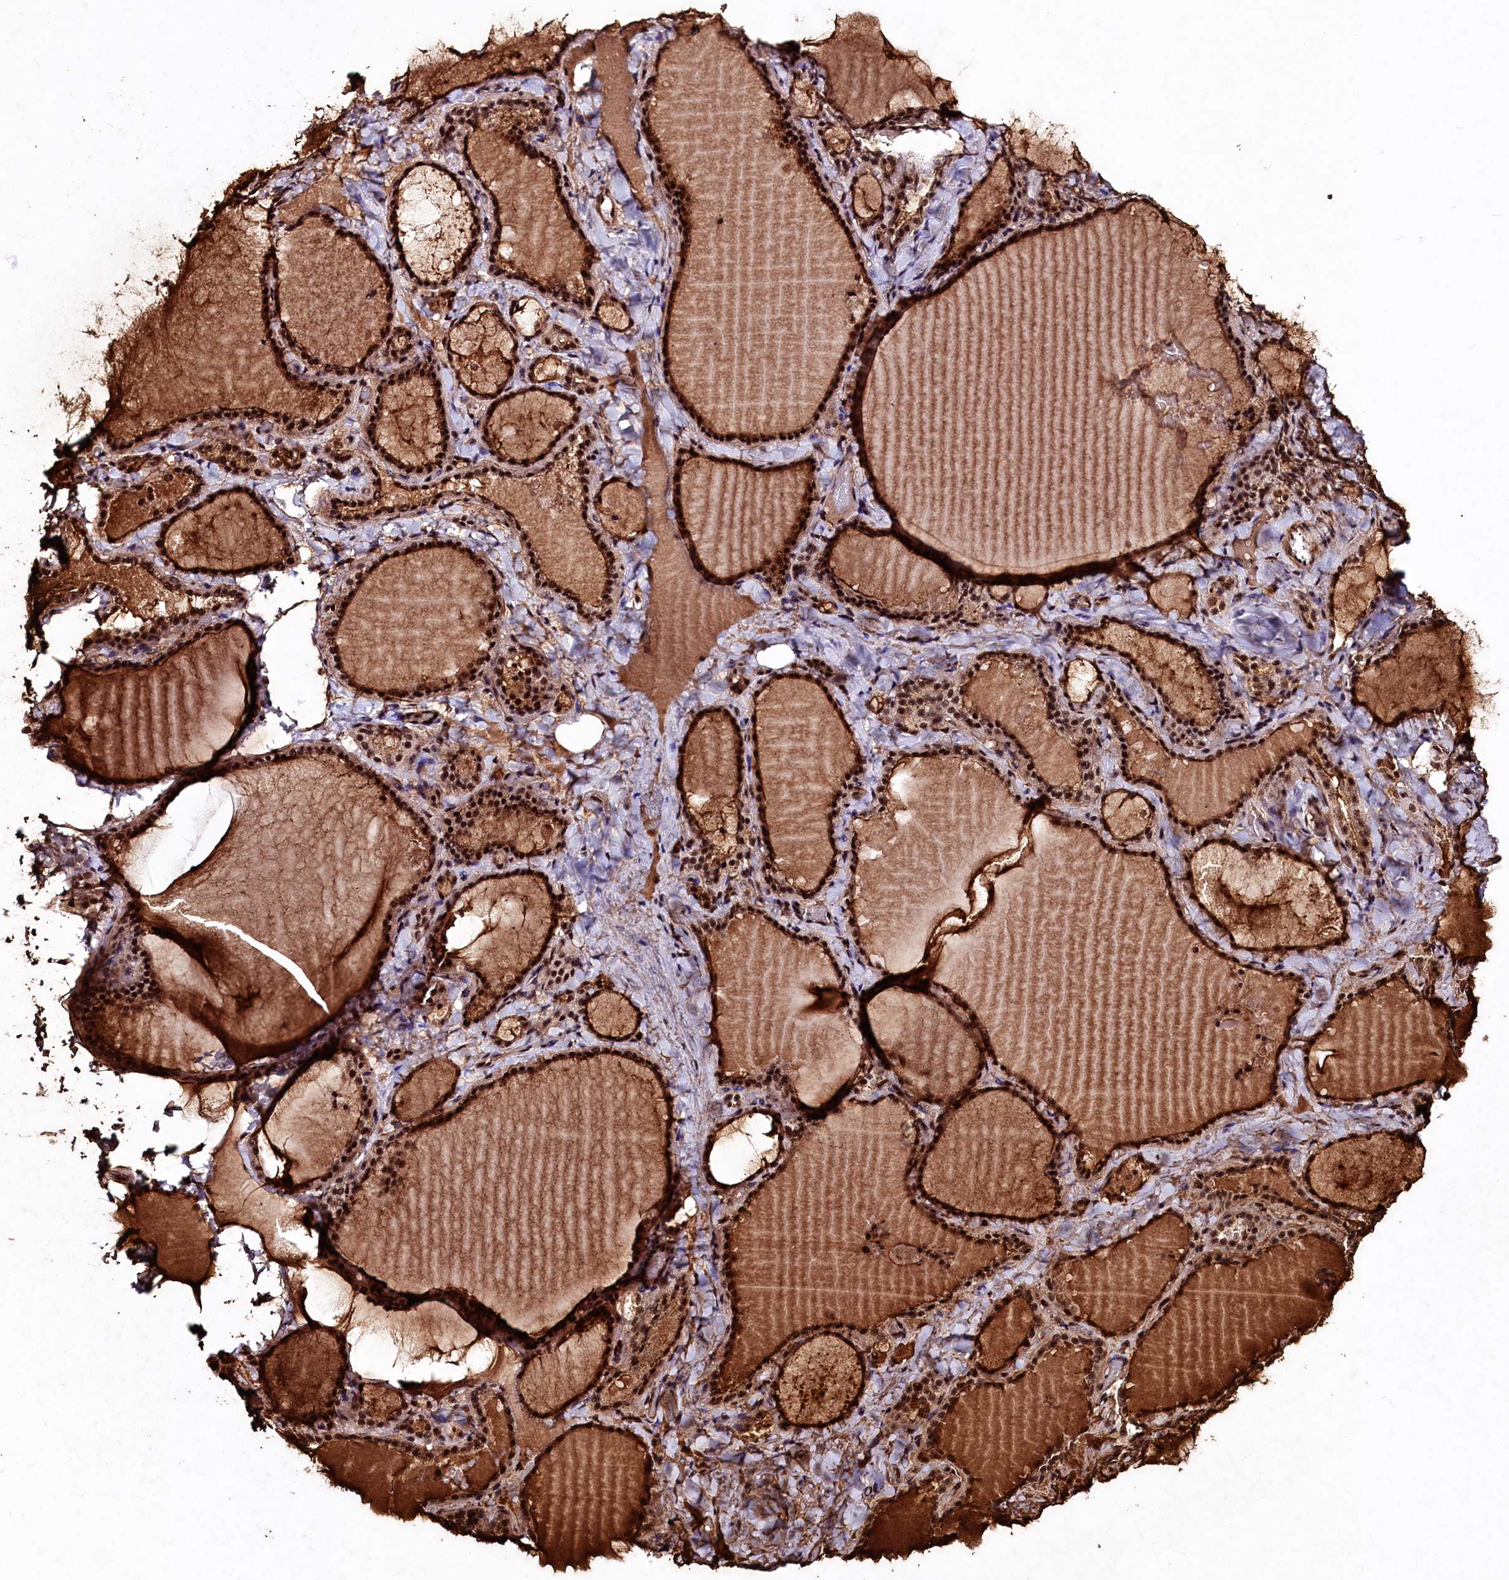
{"staining": {"intensity": "strong", "quantity": ">75%", "location": "cytoplasmic/membranous,nuclear"}, "tissue": "thyroid gland", "cell_type": "Glandular cells", "image_type": "normal", "snomed": [{"axis": "morphology", "description": "Normal tissue, NOS"}, {"axis": "topography", "description": "Thyroid gland"}], "caption": "Immunohistochemistry (IHC) (DAB (3,3'-diaminobenzidine)) staining of unremarkable thyroid gland exhibits strong cytoplasmic/membranous,nuclear protein positivity in approximately >75% of glandular cells.", "gene": "SFSWAP", "patient": {"sex": "female", "age": 22}}